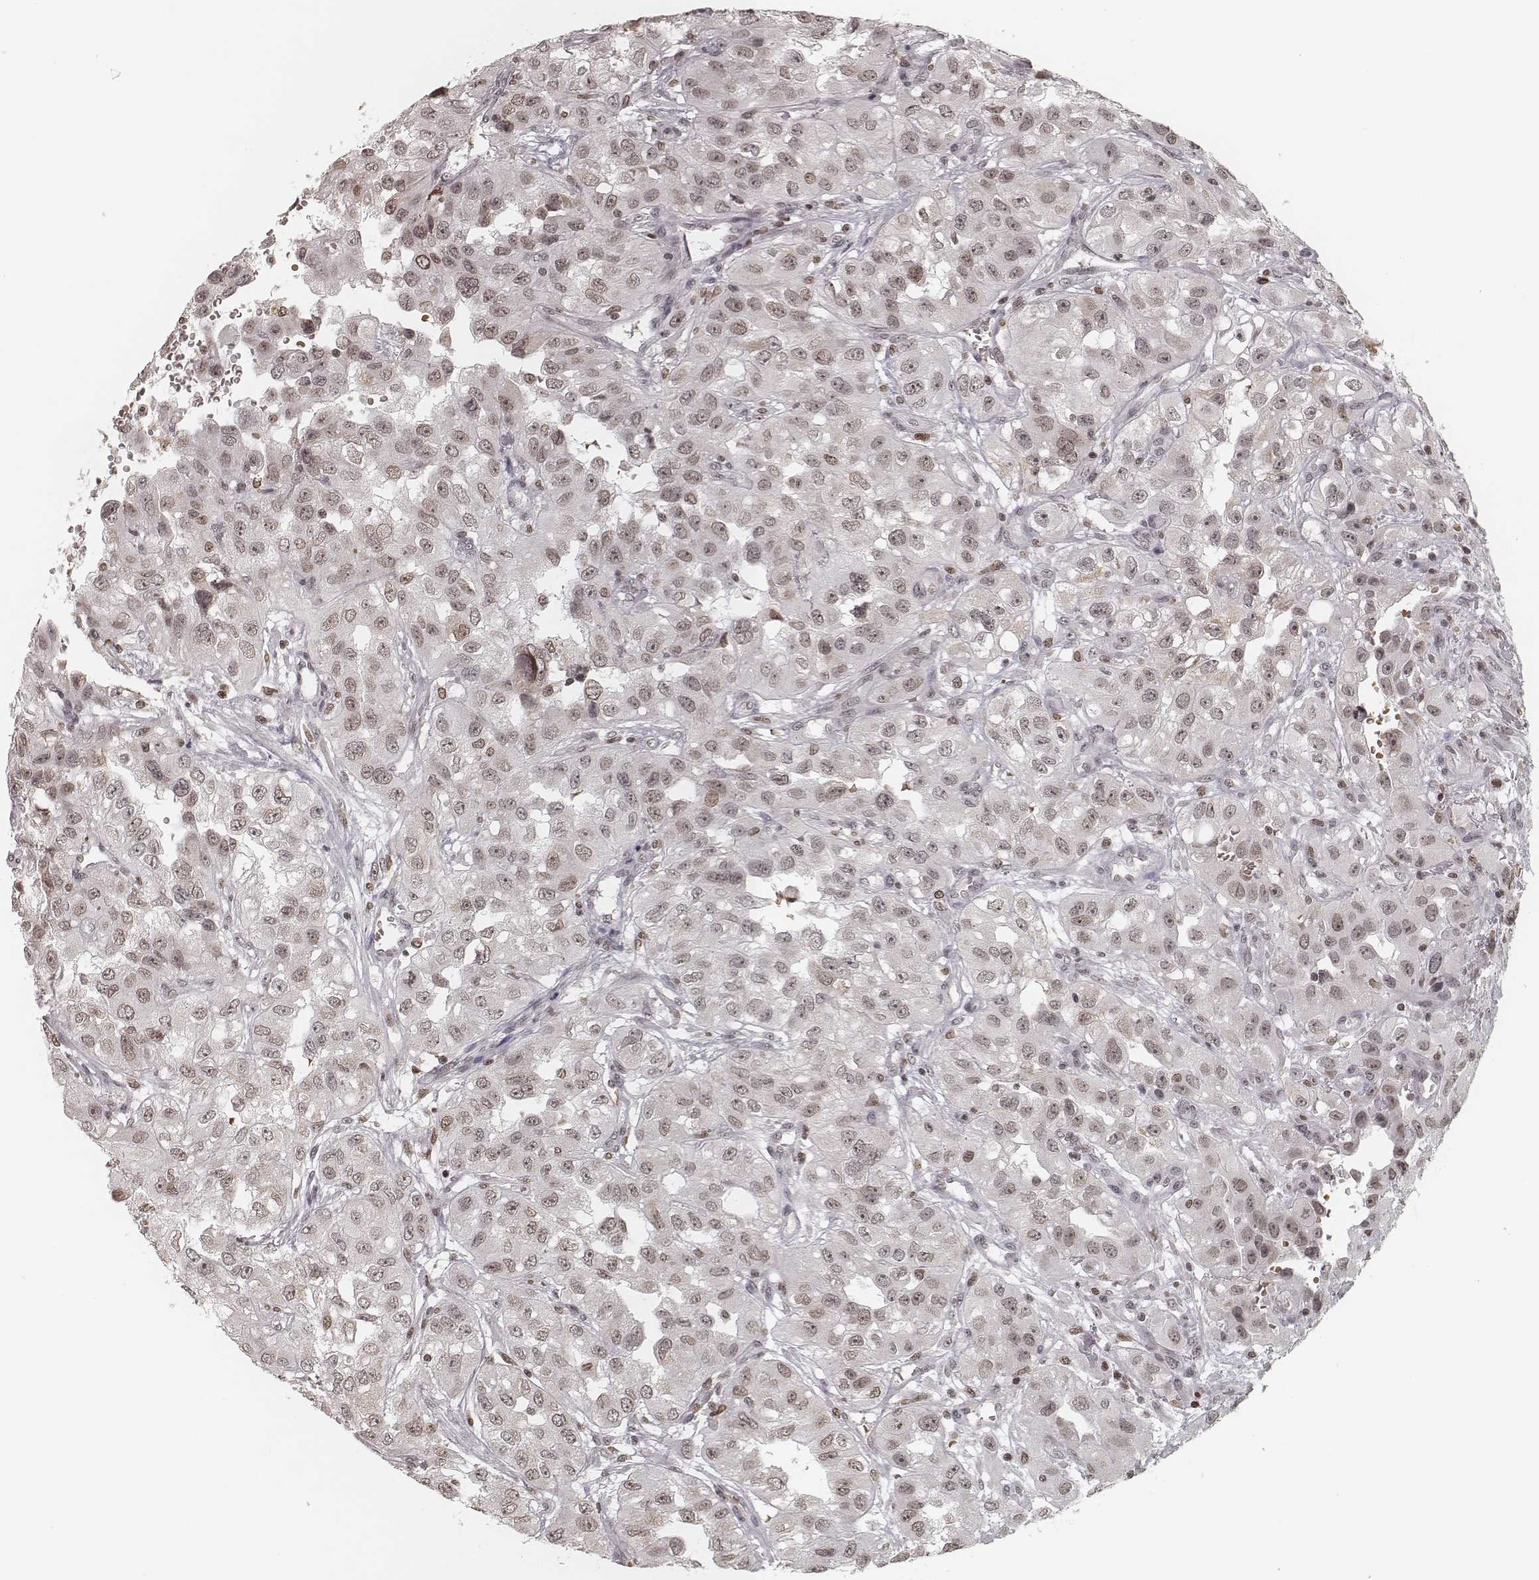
{"staining": {"intensity": "weak", "quantity": ">75%", "location": "nuclear"}, "tissue": "renal cancer", "cell_type": "Tumor cells", "image_type": "cancer", "snomed": [{"axis": "morphology", "description": "Adenocarcinoma, NOS"}, {"axis": "topography", "description": "Kidney"}], "caption": "Human renal cancer stained with a brown dye reveals weak nuclear positive positivity in approximately >75% of tumor cells.", "gene": "HMGA2", "patient": {"sex": "male", "age": 64}}